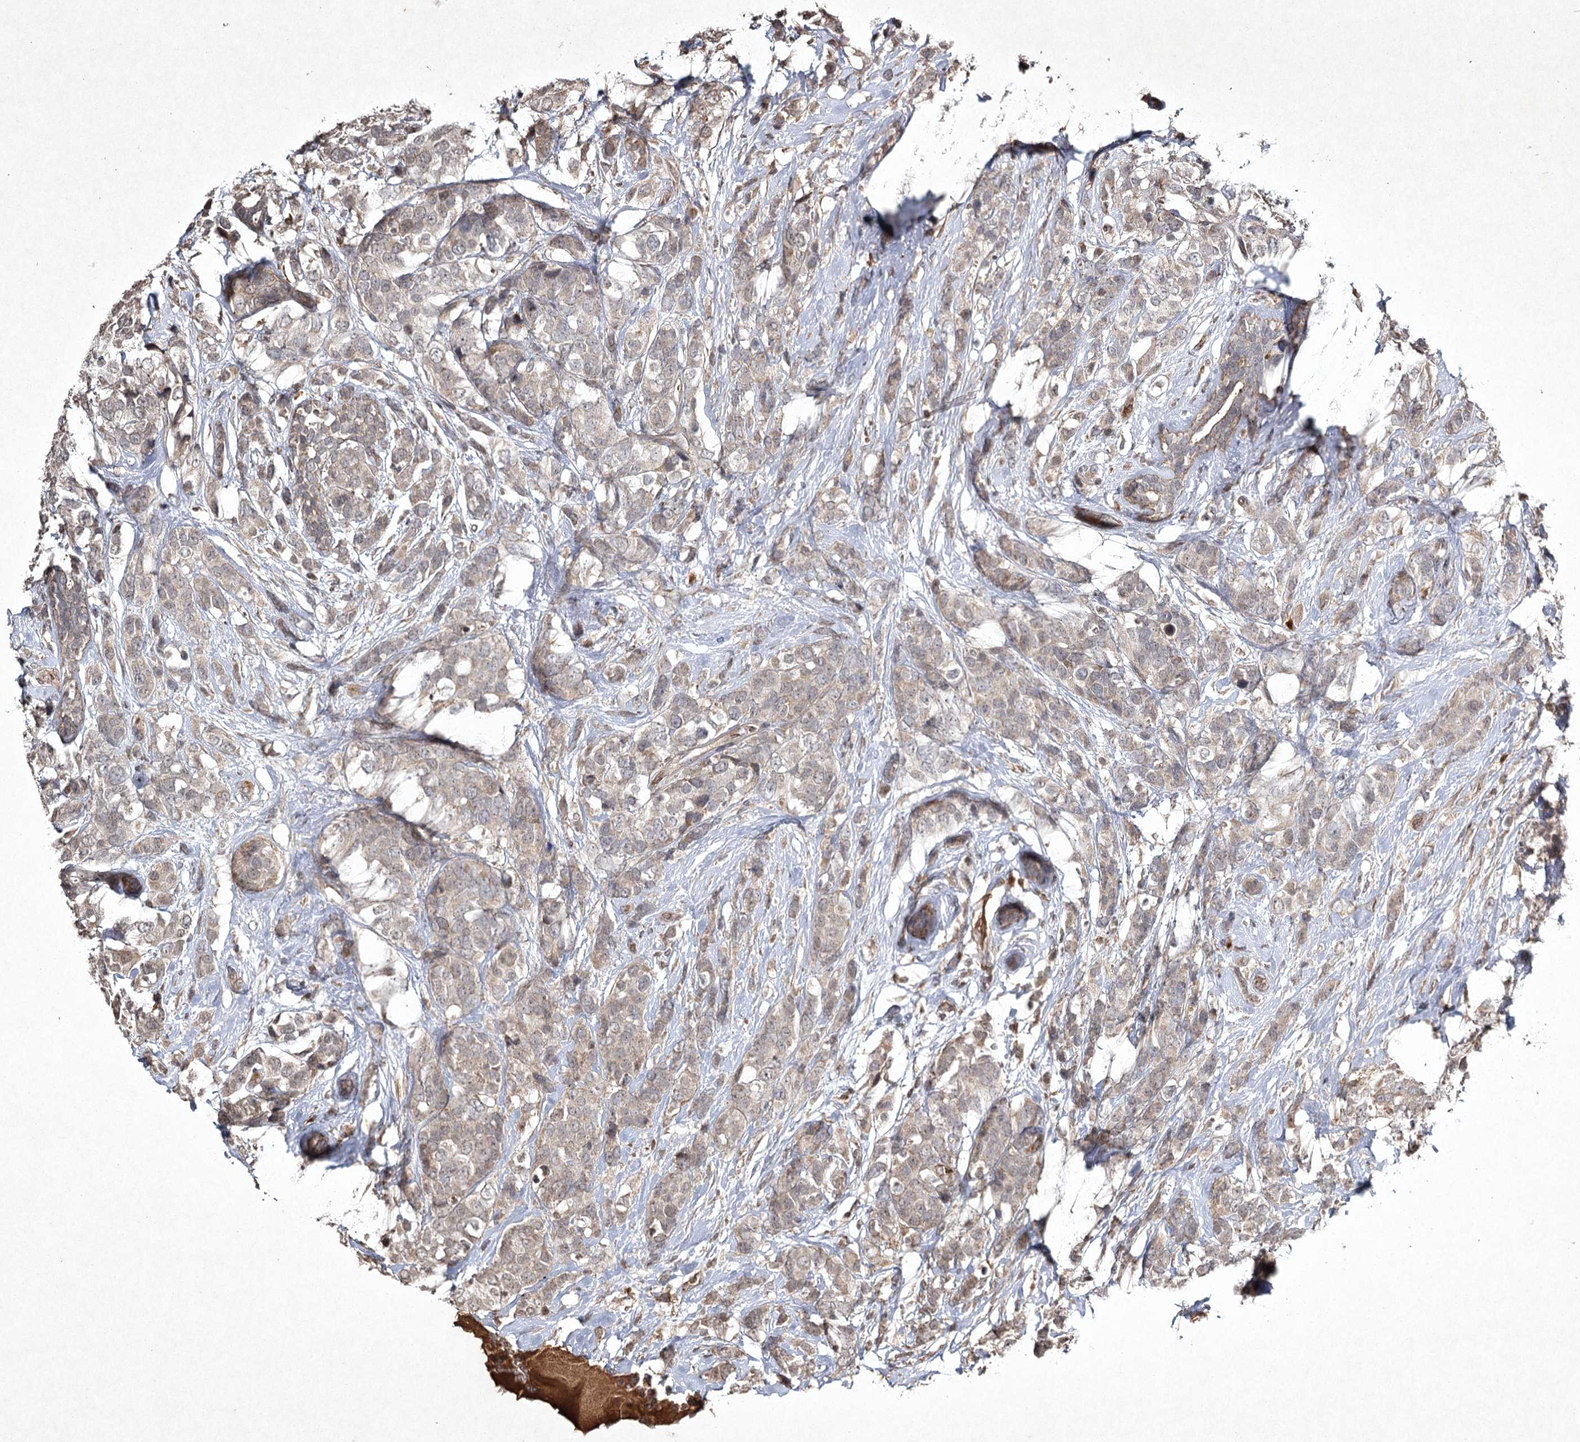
{"staining": {"intensity": "negative", "quantity": "none", "location": "none"}, "tissue": "breast cancer", "cell_type": "Tumor cells", "image_type": "cancer", "snomed": [{"axis": "morphology", "description": "Lobular carcinoma"}, {"axis": "topography", "description": "Breast"}], "caption": "There is no significant expression in tumor cells of breast cancer (lobular carcinoma). The staining was performed using DAB (3,3'-diaminobenzidine) to visualize the protein expression in brown, while the nuclei were stained in blue with hematoxylin (Magnification: 20x).", "gene": "CYP2B6", "patient": {"sex": "female", "age": 59}}